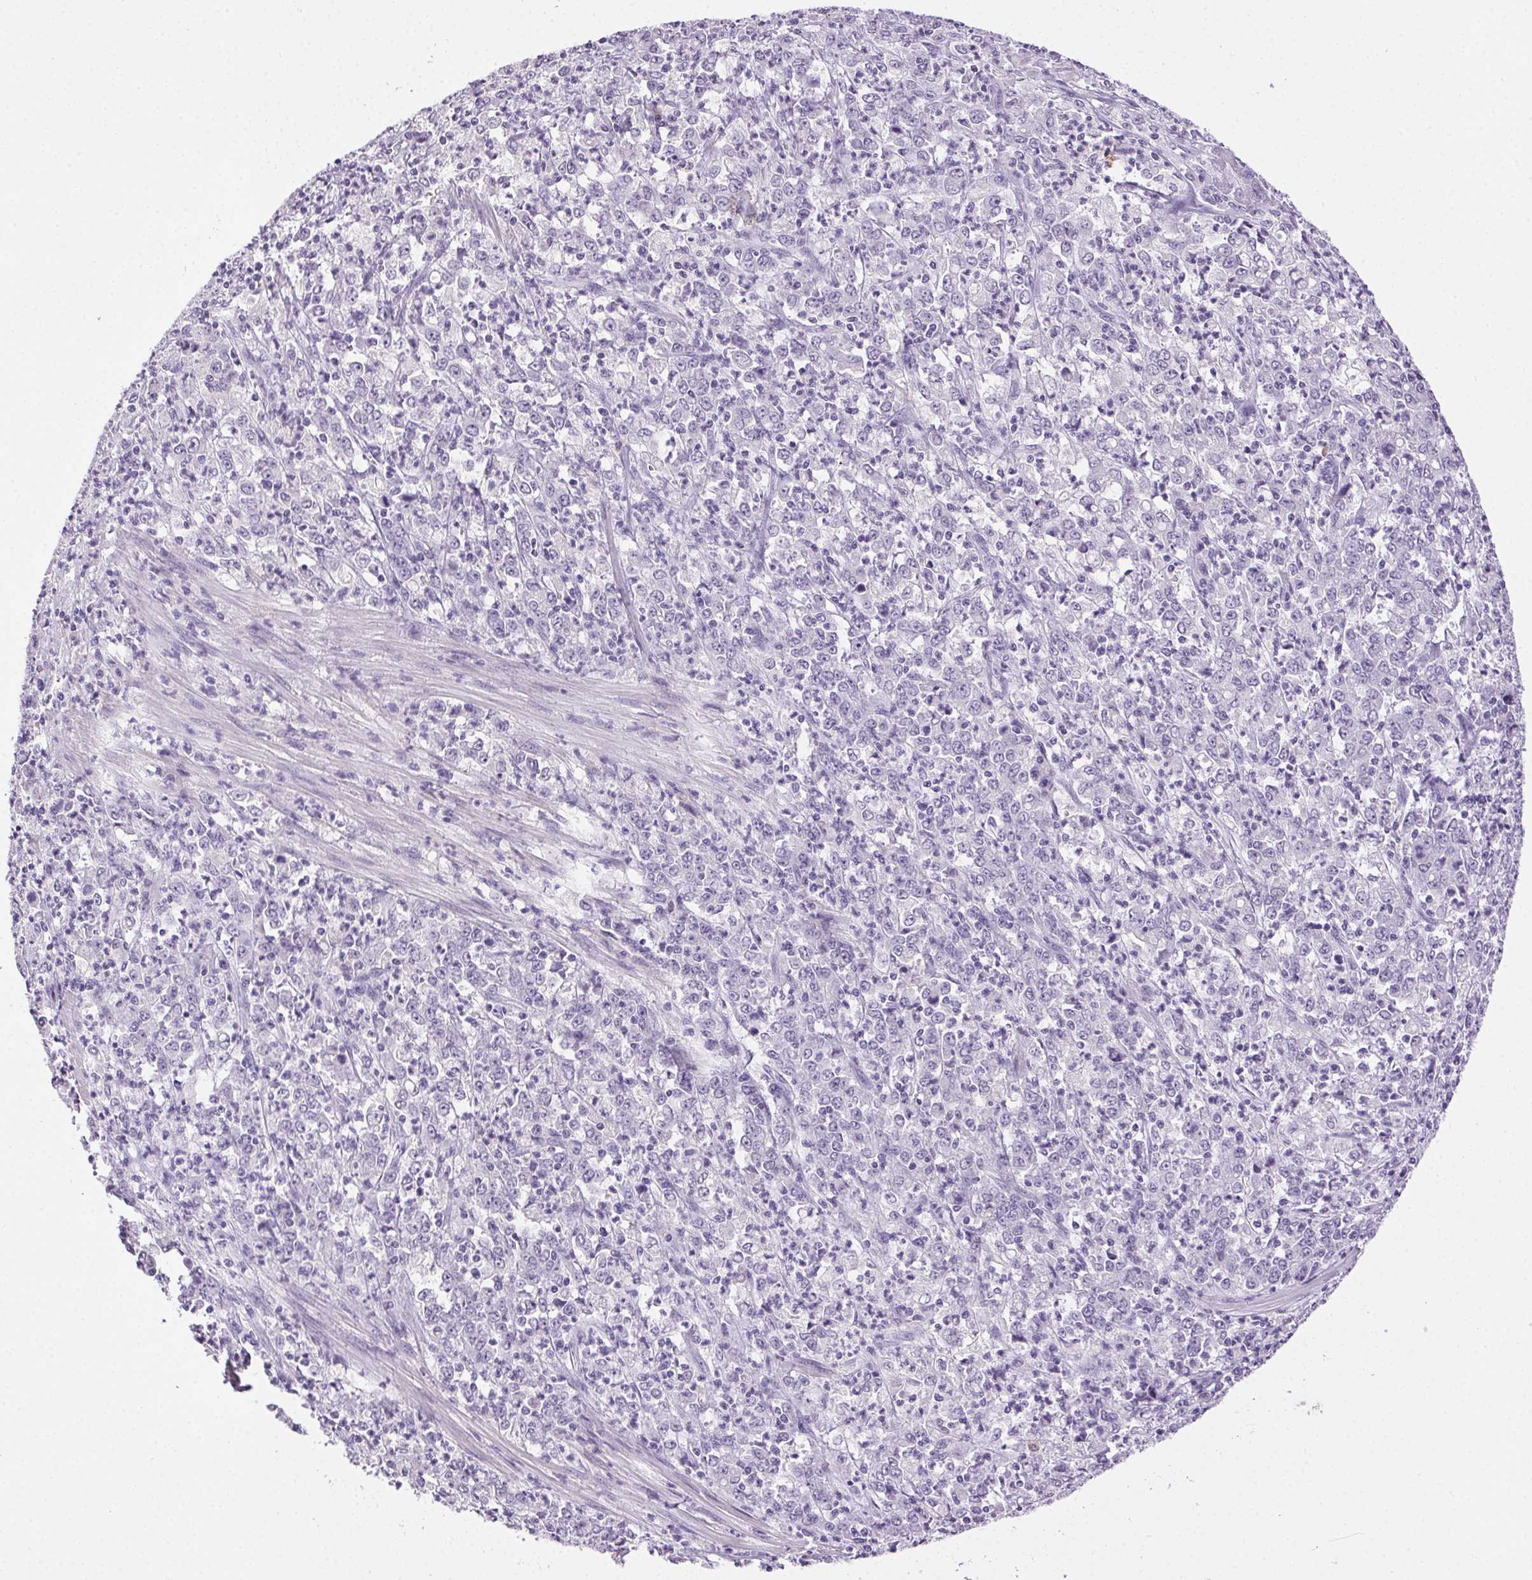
{"staining": {"intensity": "negative", "quantity": "none", "location": "none"}, "tissue": "stomach cancer", "cell_type": "Tumor cells", "image_type": "cancer", "snomed": [{"axis": "morphology", "description": "Adenocarcinoma, NOS"}, {"axis": "topography", "description": "Stomach, lower"}], "caption": "Tumor cells are negative for brown protein staining in stomach cancer.", "gene": "CLDN10", "patient": {"sex": "female", "age": 71}}